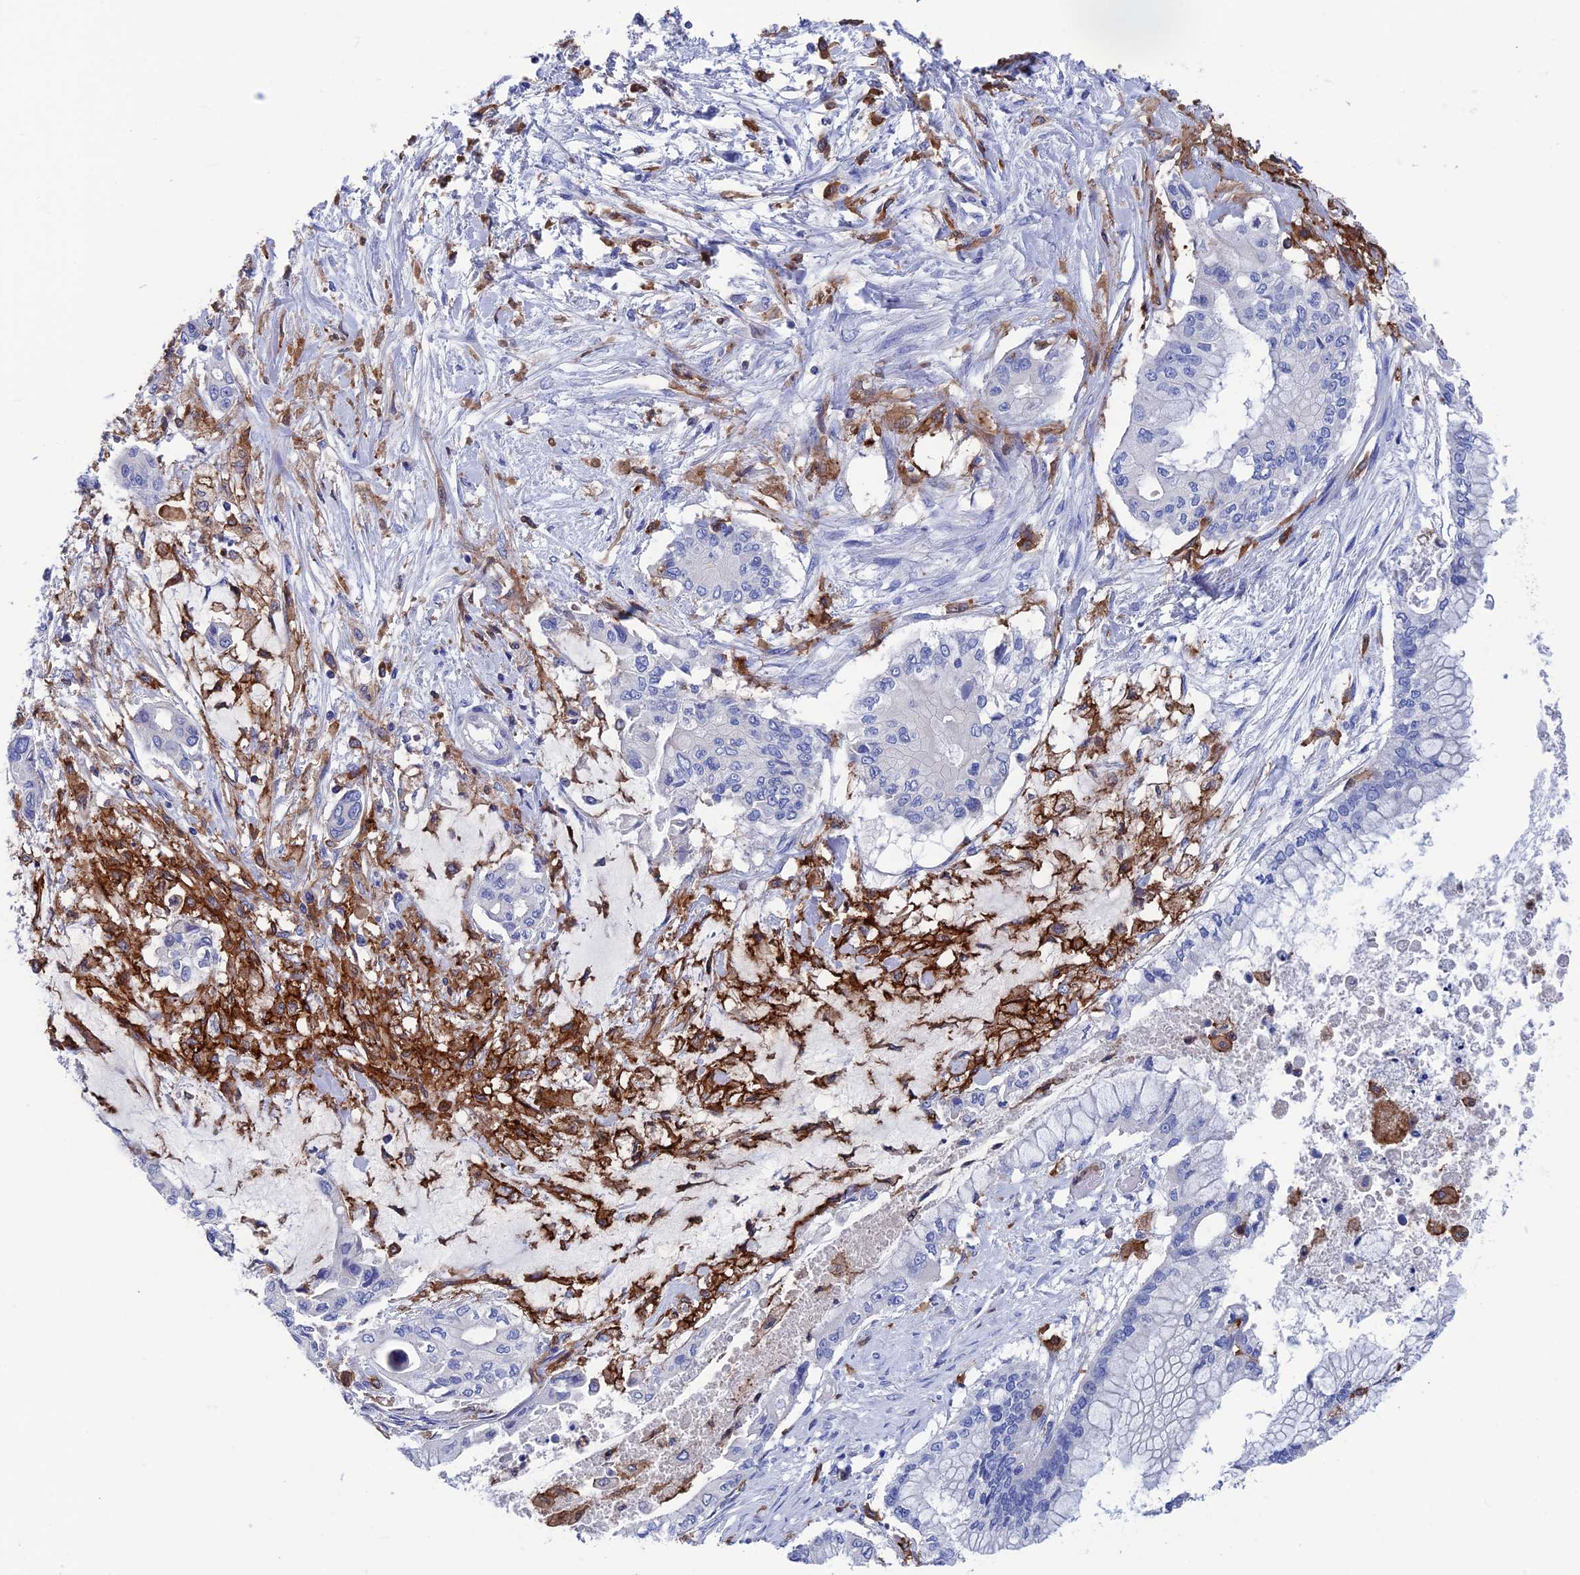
{"staining": {"intensity": "negative", "quantity": "none", "location": "none"}, "tissue": "pancreatic cancer", "cell_type": "Tumor cells", "image_type": "cancer", "snomed": [{"axis": "morphology", "description": "Adenocarcinoma, NOS"}, {"axis": "topography", "description": "Pancreas"}], "caption": "IHC of human pancreatic cancer exhibits no expression in tumor cells. (DAB IHC visualized using brightfield microscopy, high magnification).", "gene": "TYROBP", "patient": {"sex": "male", "age": 46}}